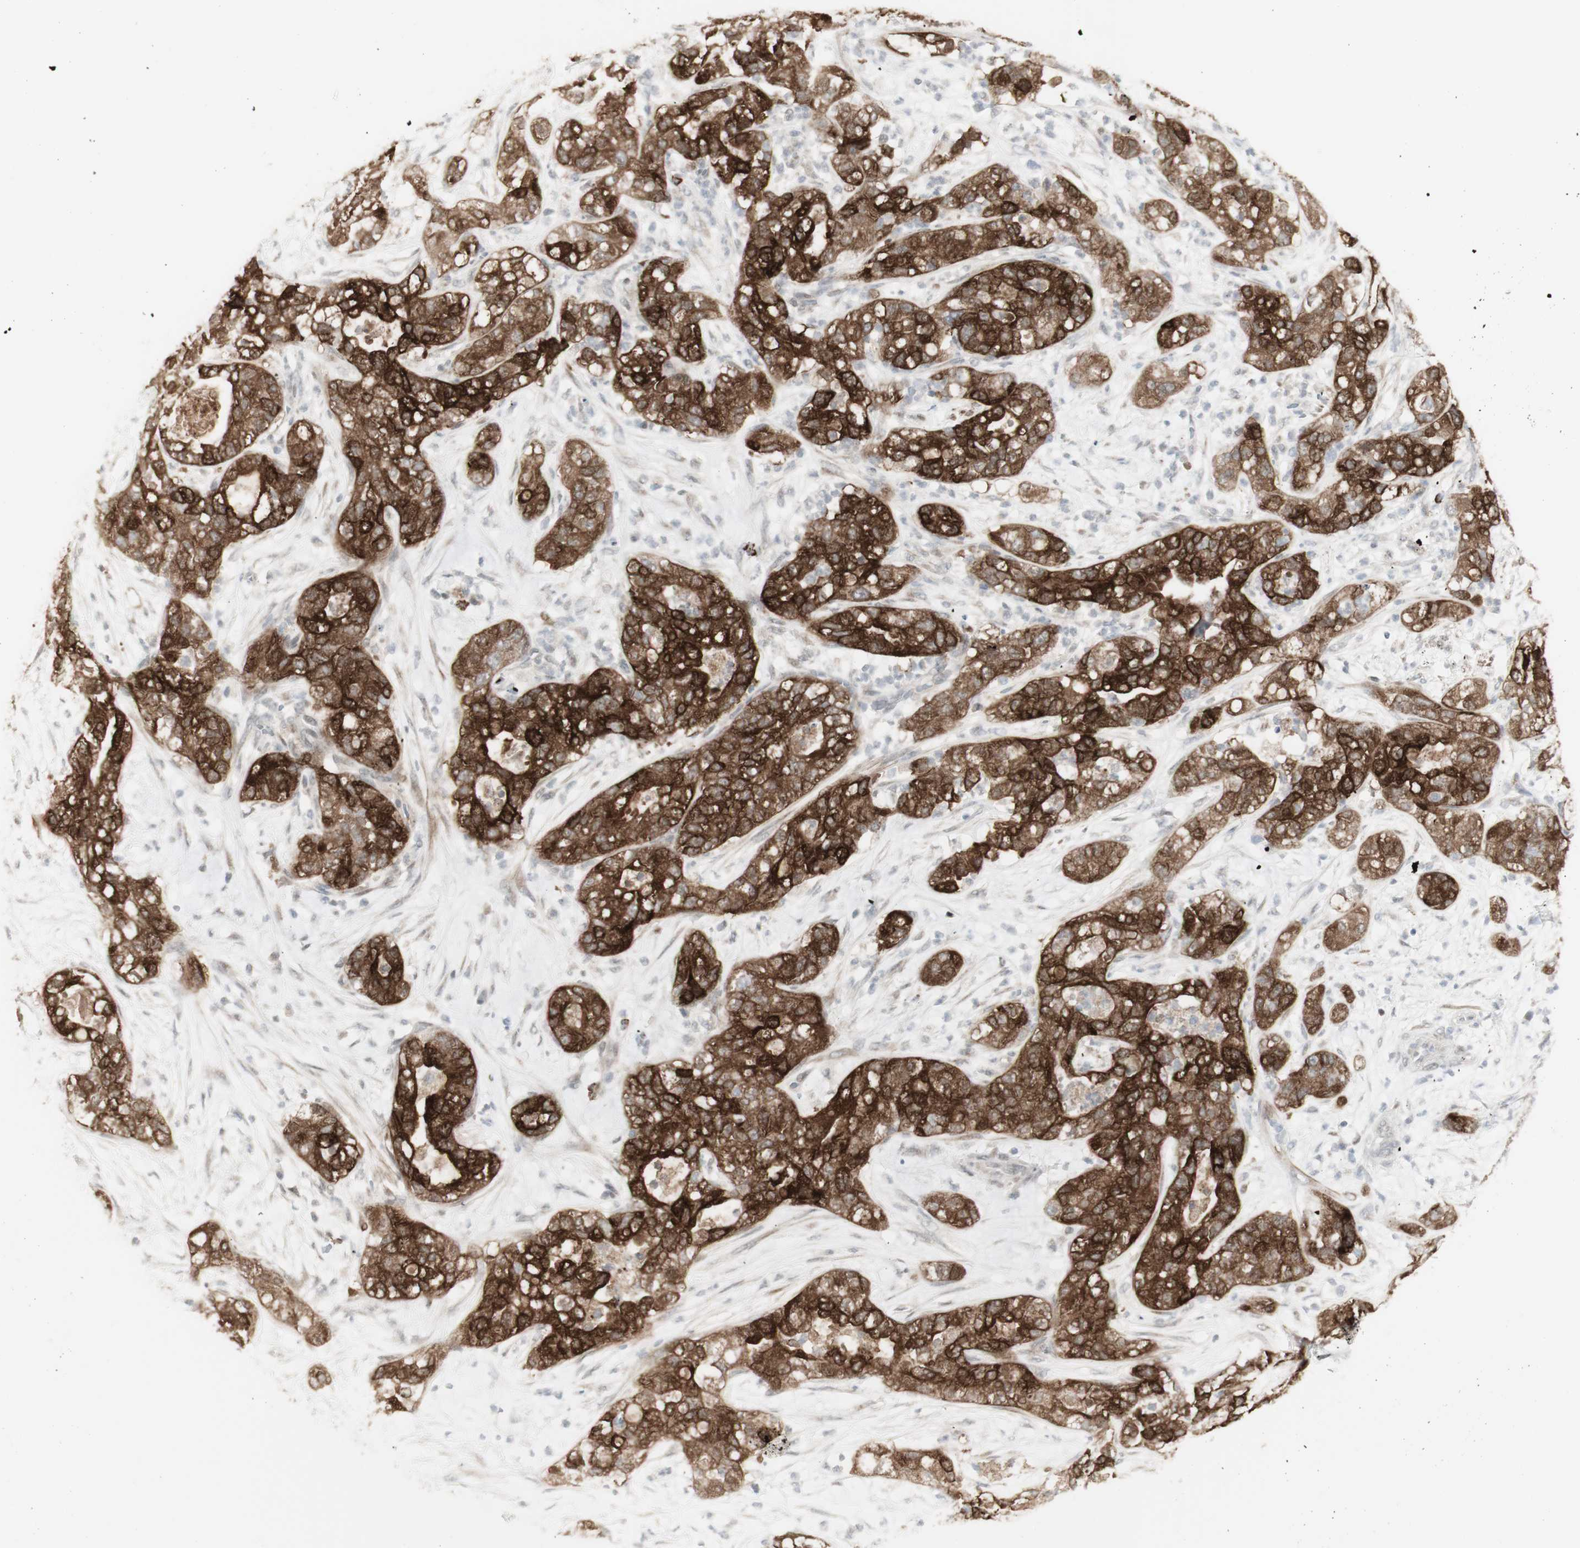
{"staining": {"intensity": "strong", "quantity": ">75%", "location": "cytoplasmic/membranous"}, "tissue": "pancreatic cancer", "cell_type": "Tumor cells", "image_type": "cancer", "snomed": [{"axis": "morphology", "description": "Adenocarcinoma, NOS"}, {"axis": "topography", "description": "Pancreas"}], "caption": "There is high levels of strong cytoplasmic/membranous positivity in tumor cells of pancreatic cancer (adenocarcinoma), as demonstrated by immunohistochemical staining (brown color).", "gene": "C1orf116", "patient": {"sex": "female", "age": 78}}